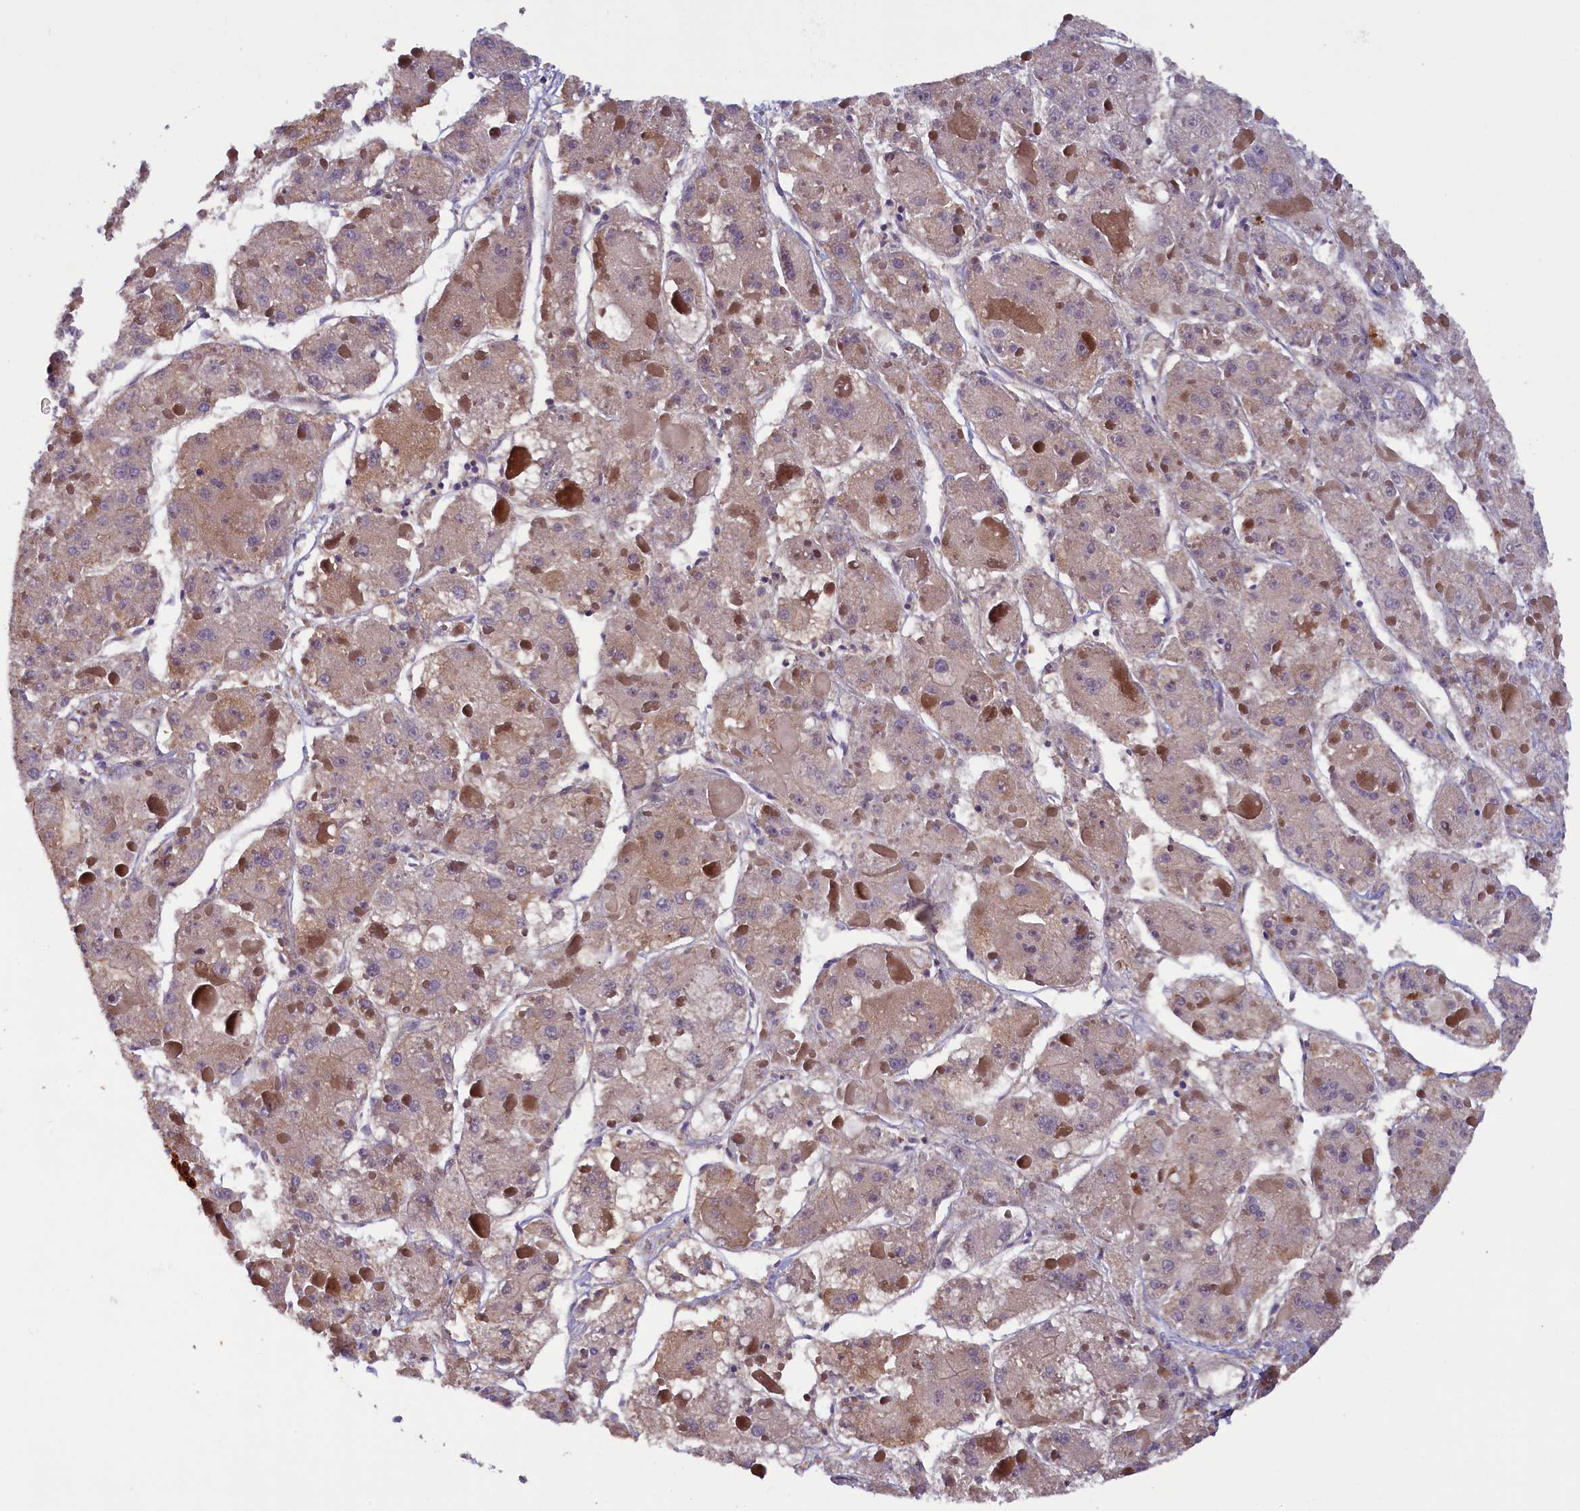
{"staining": {"intensity": "weak", "quantity": "25%-75%", "location": "cytoplasmic/membranous"}, "tissue": "liver cancer", "cell_type": "Tumor cells", "image_type": "cancer", "snomed": [{"axis": "morphology", "description": "Carcinoma, Hepatocellular, NOS"}, {"axis": "topography", "description": "Liver"}], "caption": "A brown stain labels weak cytoplasmic/membranous staining of a protein in human liver cancer tumor cells.", "gene": "CCDC9B", "patient": {"sex": "female", "age": 73}}